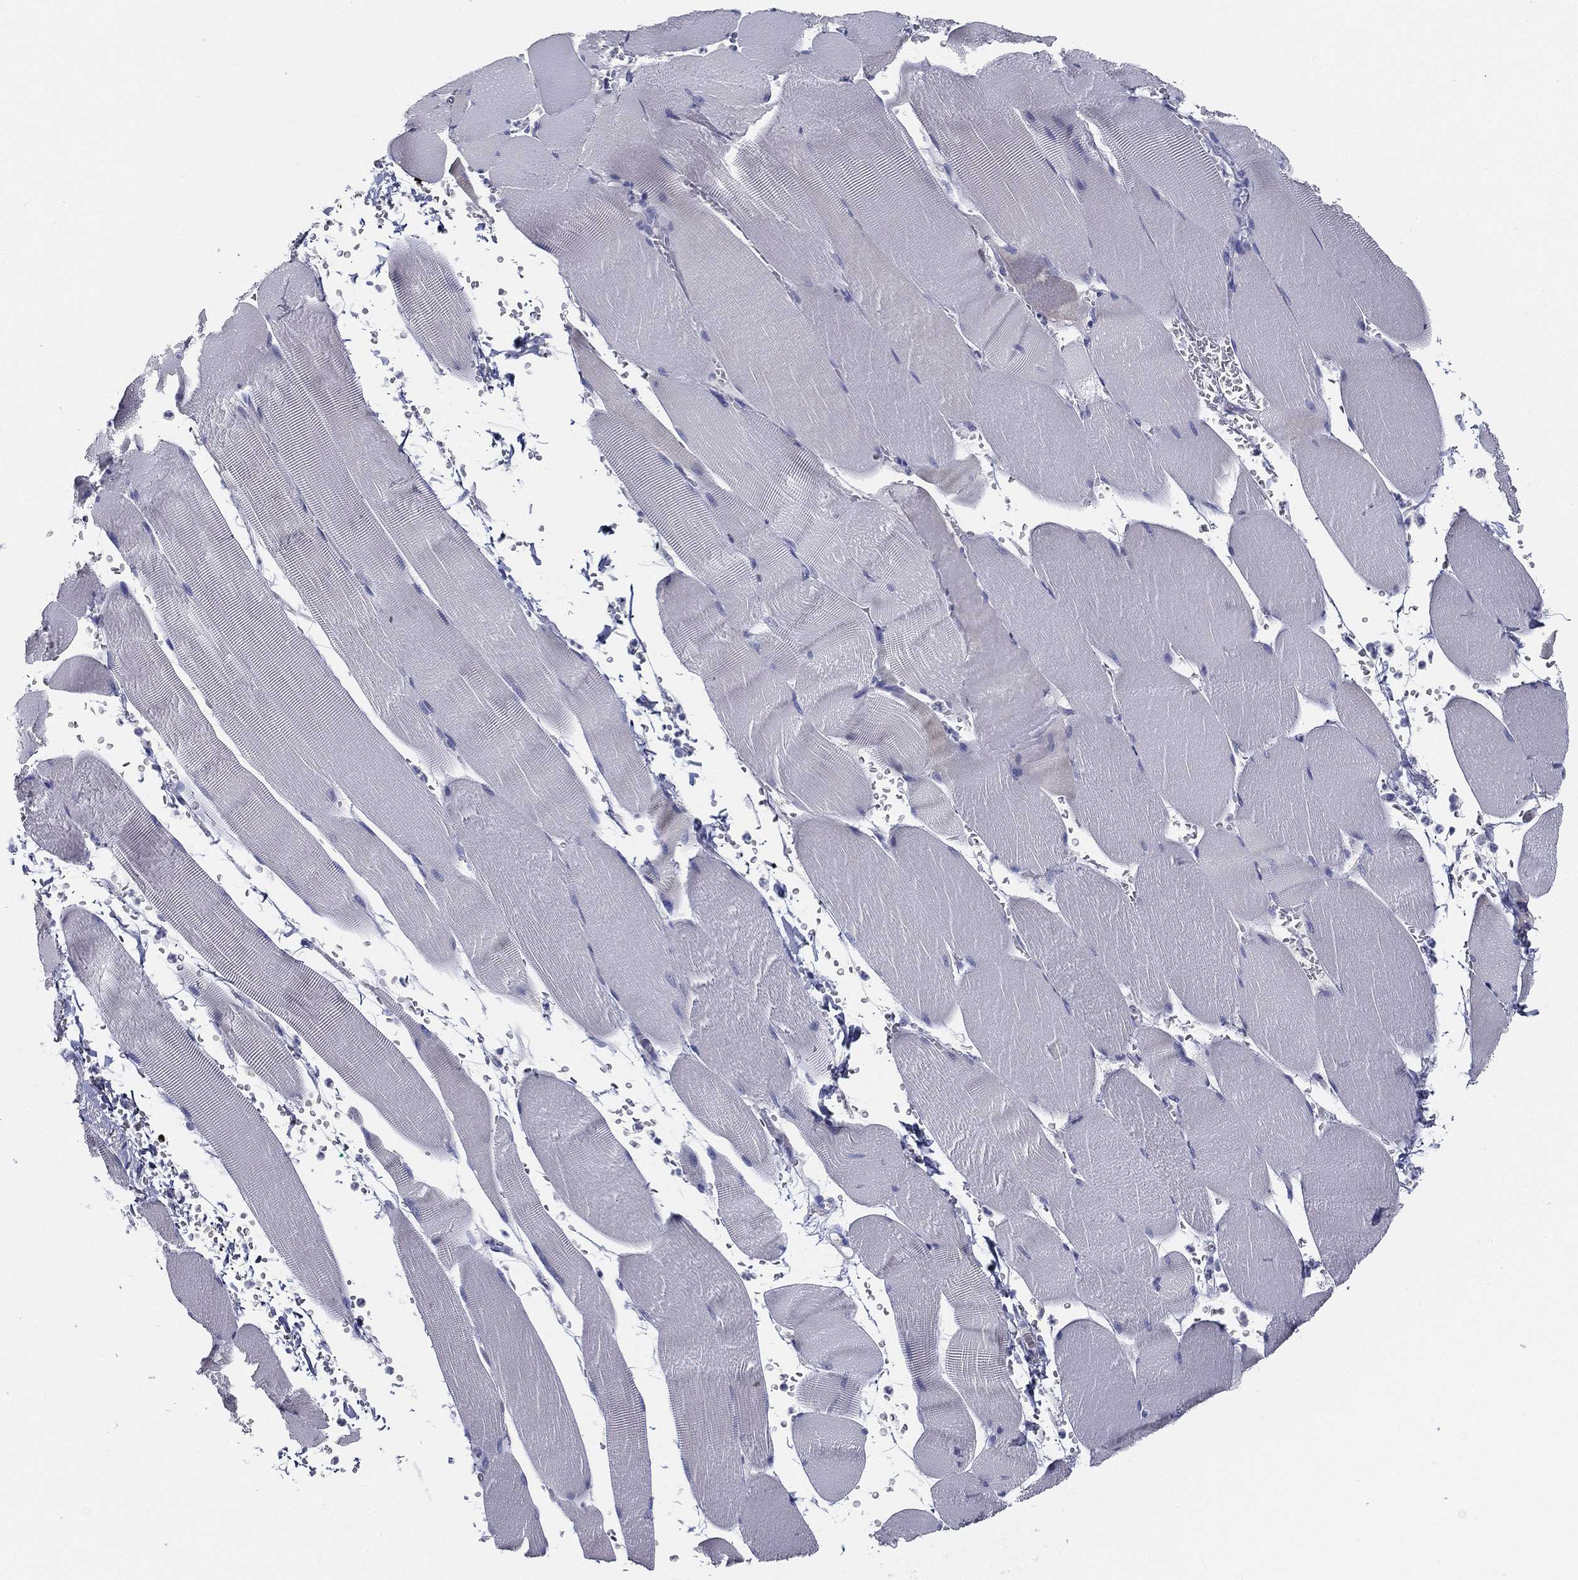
{"staining": {"intensity": "negative", "quantity": "none", "location": "none"}, "tissue": "skeletal muscle", "cell_type": "Myocytes", "image_type": "normal", "snomed": [{"axis": "morphology", "description": "Normal tissue, NOS"}, {"axis": "topography", "description": "Skeletal muscle"}], "caption": "Immunohistochemistry (IHC) photomicrograph of benign skeletal muscle: skeletal muscle stained with DAB (3,3'-diaminobenzidine) demonstrates no significant protein positivity in myocytes. (Brightfield microscopy of DAB (3,3'-diaminobenzidine) IHC at high magnification).", "gene": "STS", "patient": {"sex": "male", "age": 56}}